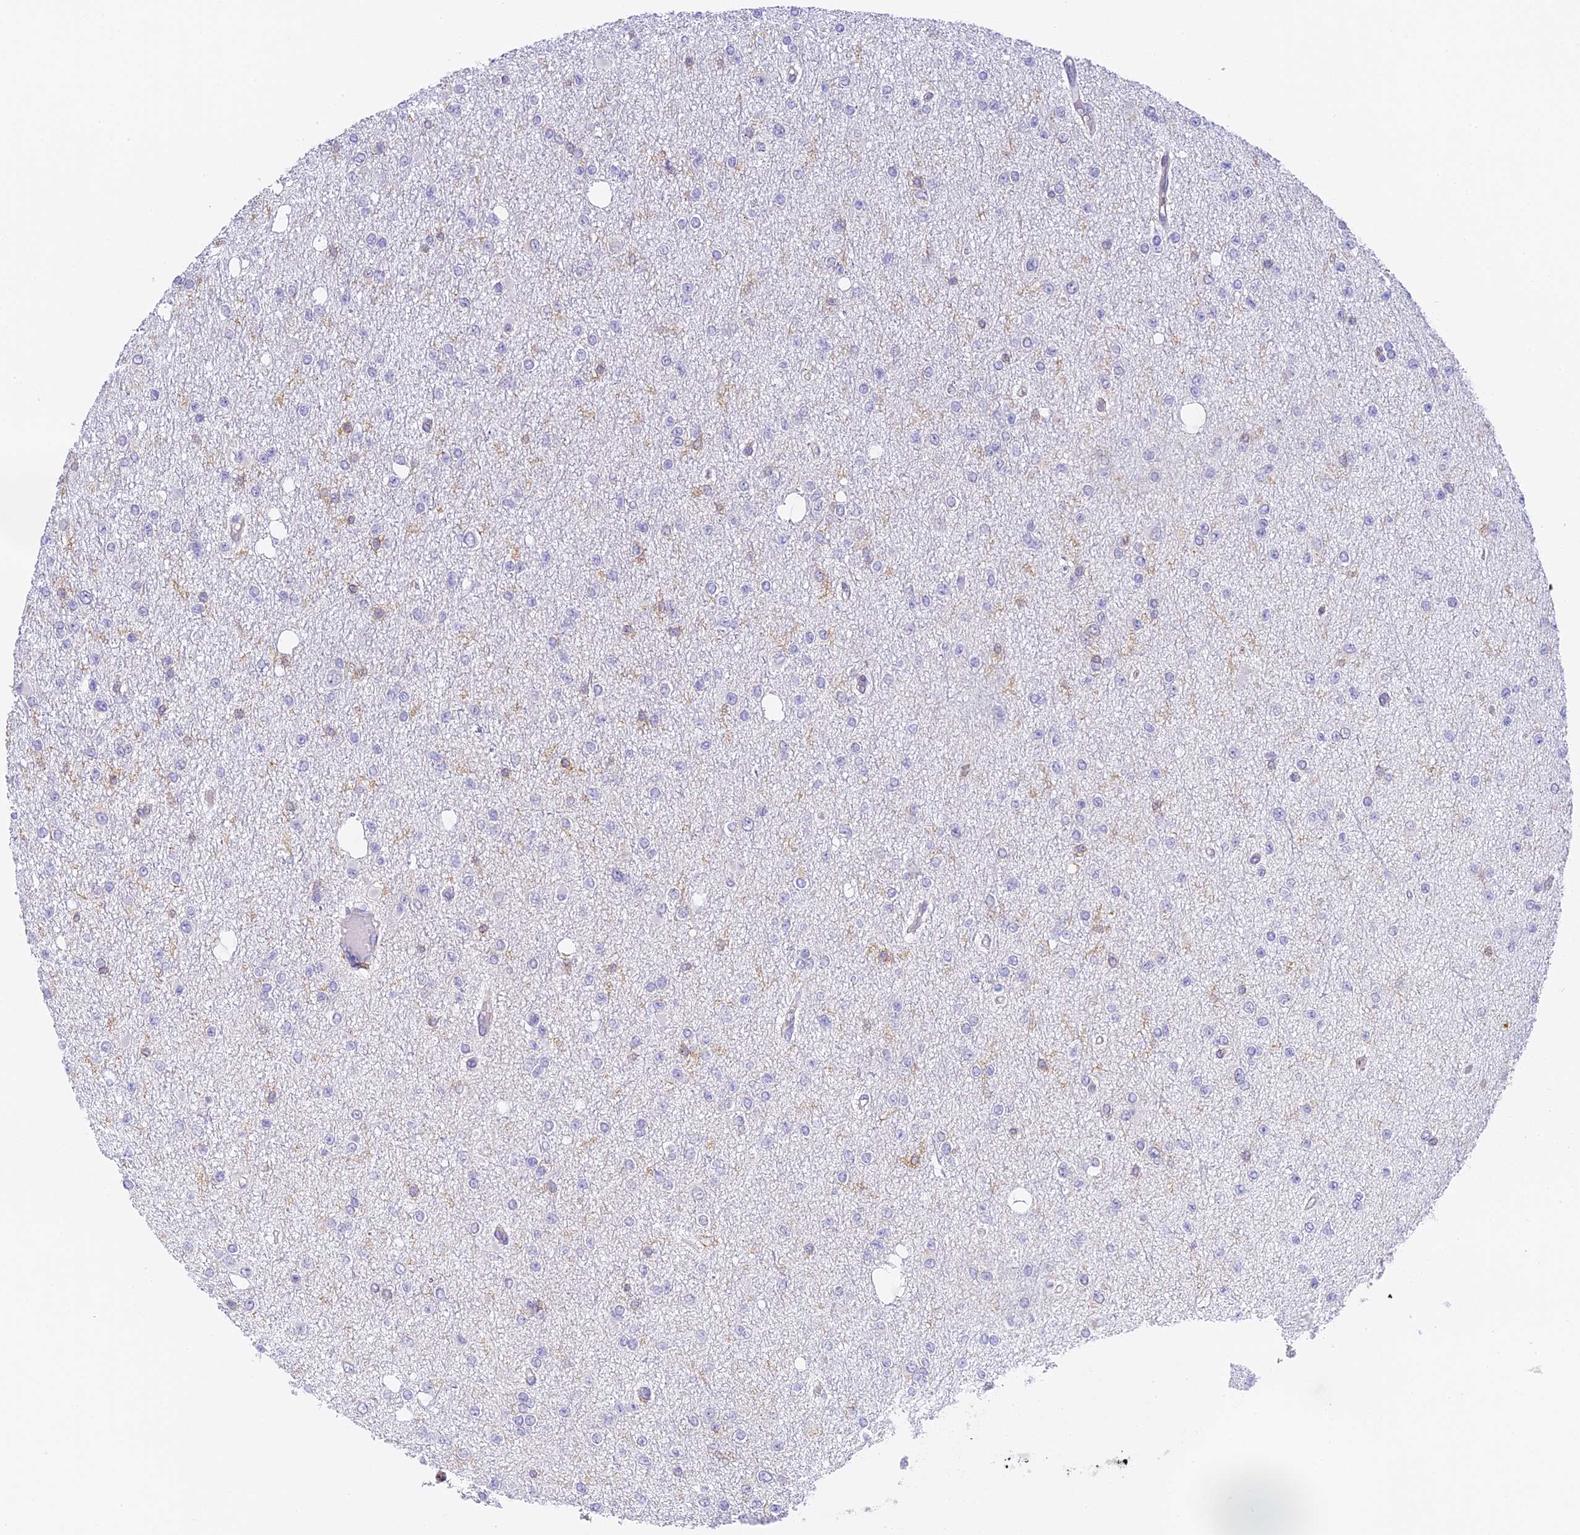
{"staining": {"intensity": "negative", "quantity": "none", "location": "none"}, "tissue": "glioma", "cell_type": "Tumor cells", "image_type": "cancer", "snomed": [{"axis": "morphology", "description": "Glioma, malignant, Low grade"}, {"axis": "topography", "description": "Brain"}], "caption": "Protein analysis of glioma exhibits no significant staining in tumor cells.", "gene": "FYB1", "patient": {"sex": "female", "age": 22}}